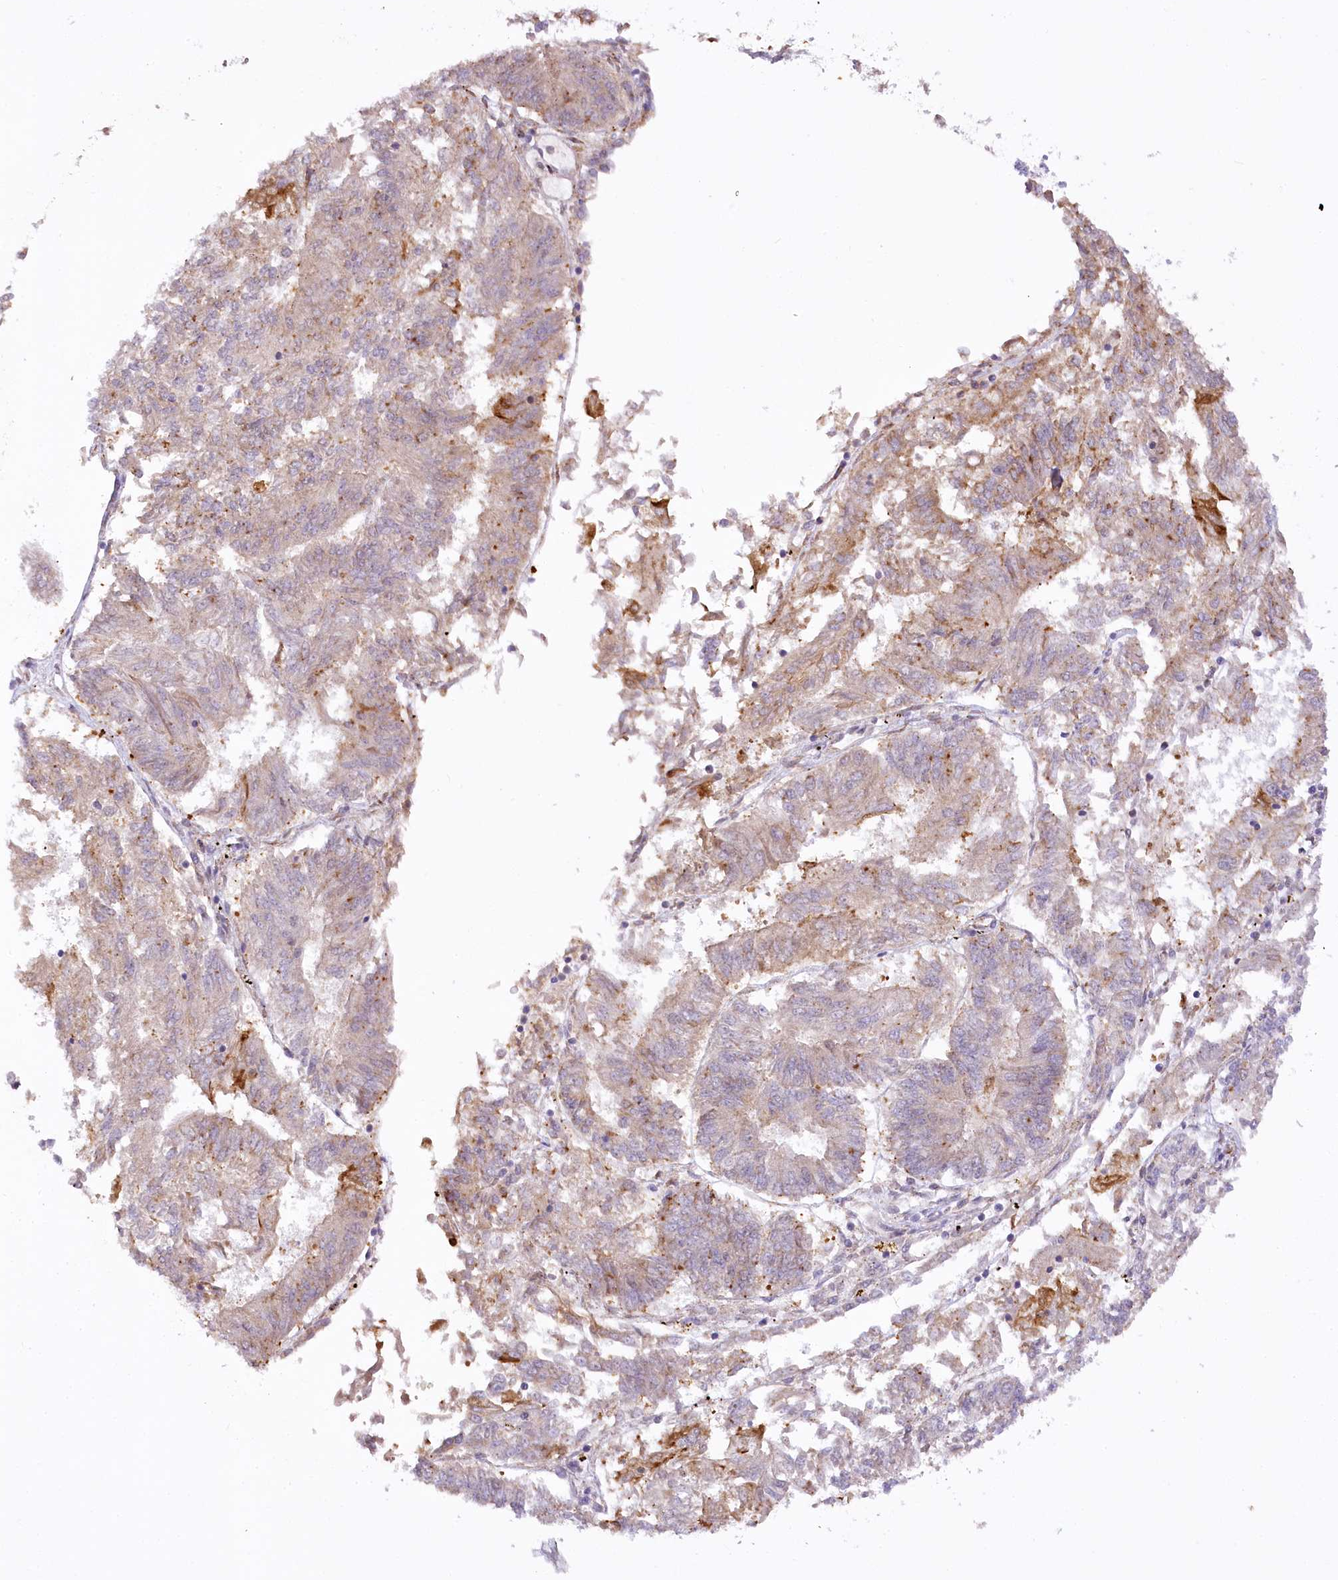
{"staining": {"intensity": "weak", "quantity": "25%-75%", "location": "cytoplasmic/membranous"}, "tissue": "endometrial cancer", "cell_type": "Tumor cells", "image_type": "cancer", "snomed": [{"axis": "morphology", "description": "Adenocarcinoma, NOS"}, {"axis": "topography", "description": "Endometrium"}], "caption": "A brown stain highlights weak cytoplasmic/membranous positivity of a protein in endometrial adenocarcinoma tumor cells.", "gene": "NCKAP5", "patient": {"sex": "female", "age": 58}}